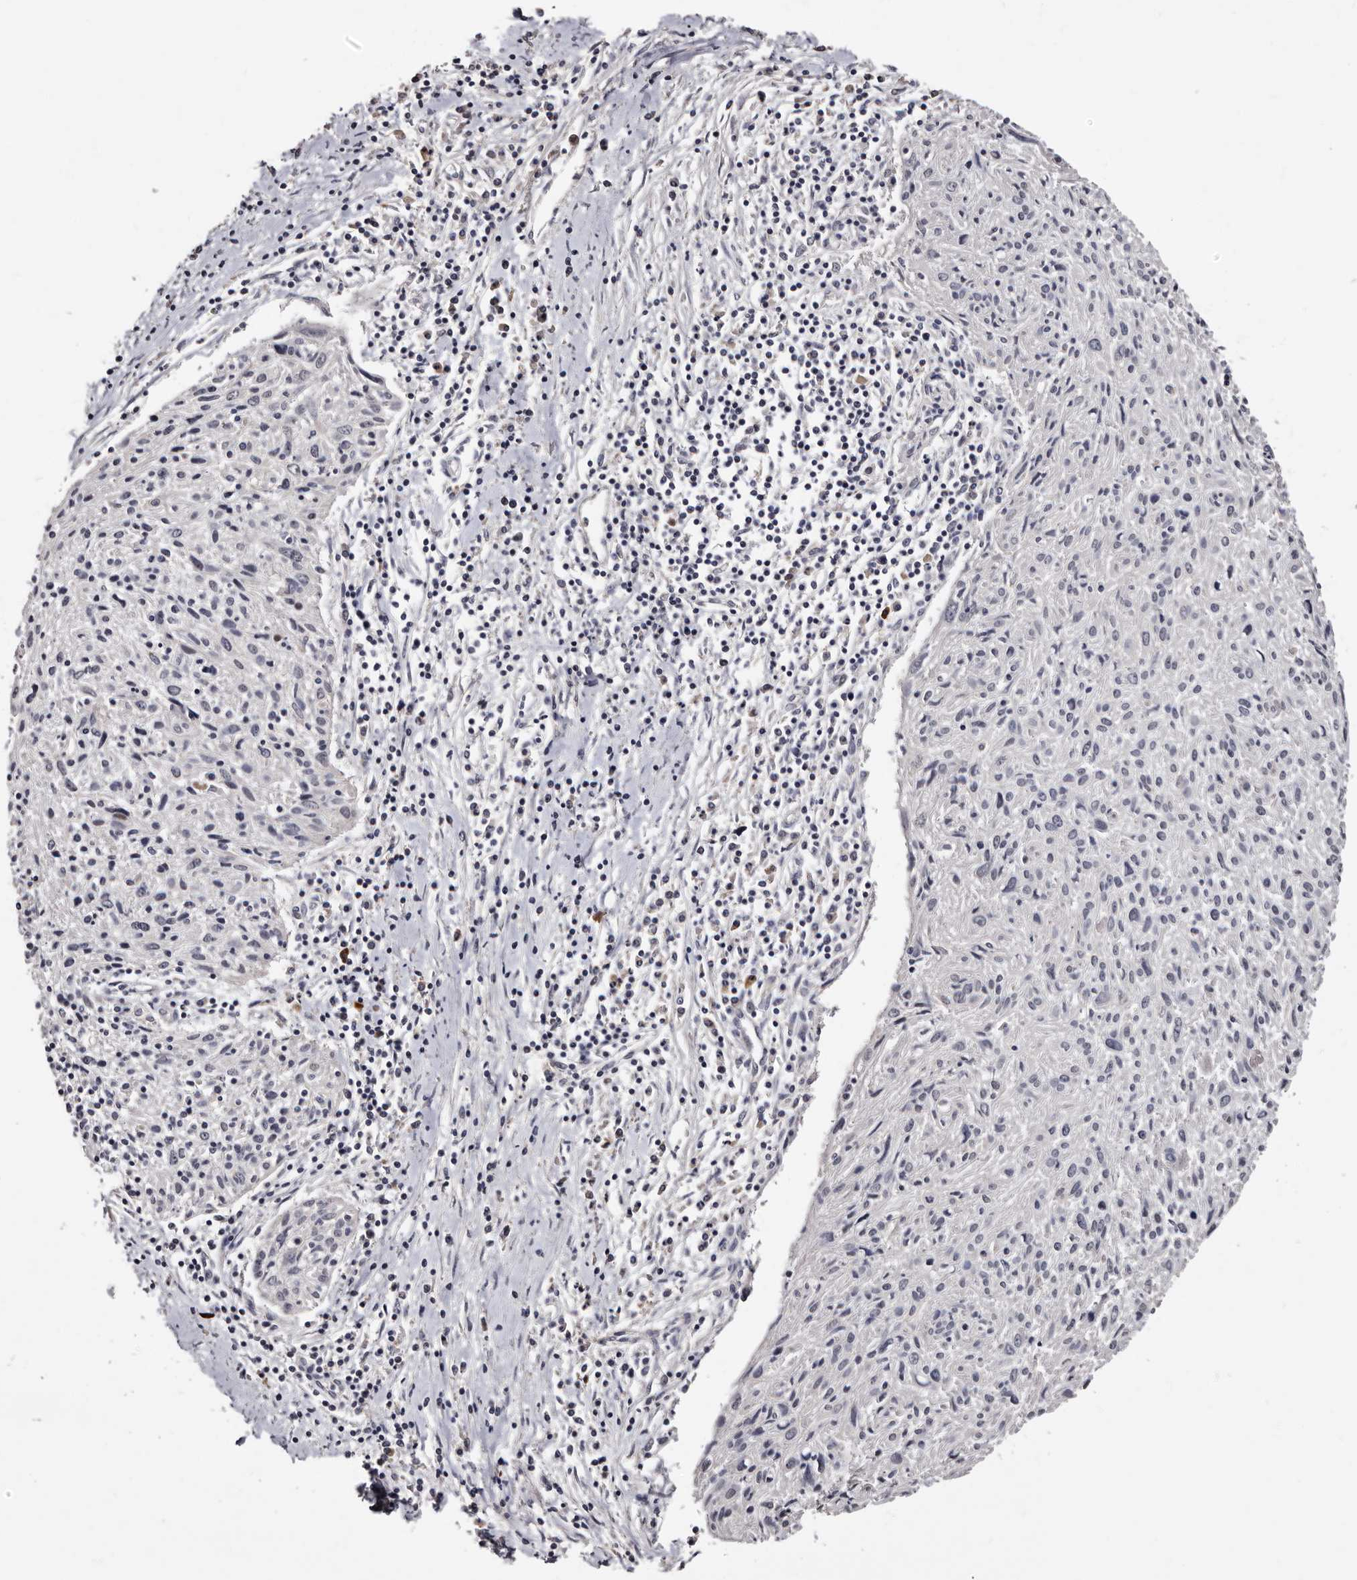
{"staining": {"intensity": "negative", "quantity": "none", "location": "none"}, "tissue": "cervical cancer", "cell_type": "Tumor cells", "image_type": "cancer", "snomed": [{"axis": "morphology", "description": "Squamous cell carcinoma, NOS"}, {"axis": "topography", "description": "Cervix"}], "caption": "This photomicrograph is of cervical squamous cell carcinoma stained with immunohistochemistry (IHC) to label a protein in brown with the nuclei are counter-stained blue. There is no positivity in tumor cells.", "gene": "TAF4B", "patient": {"sex": "female", "age": 51}}